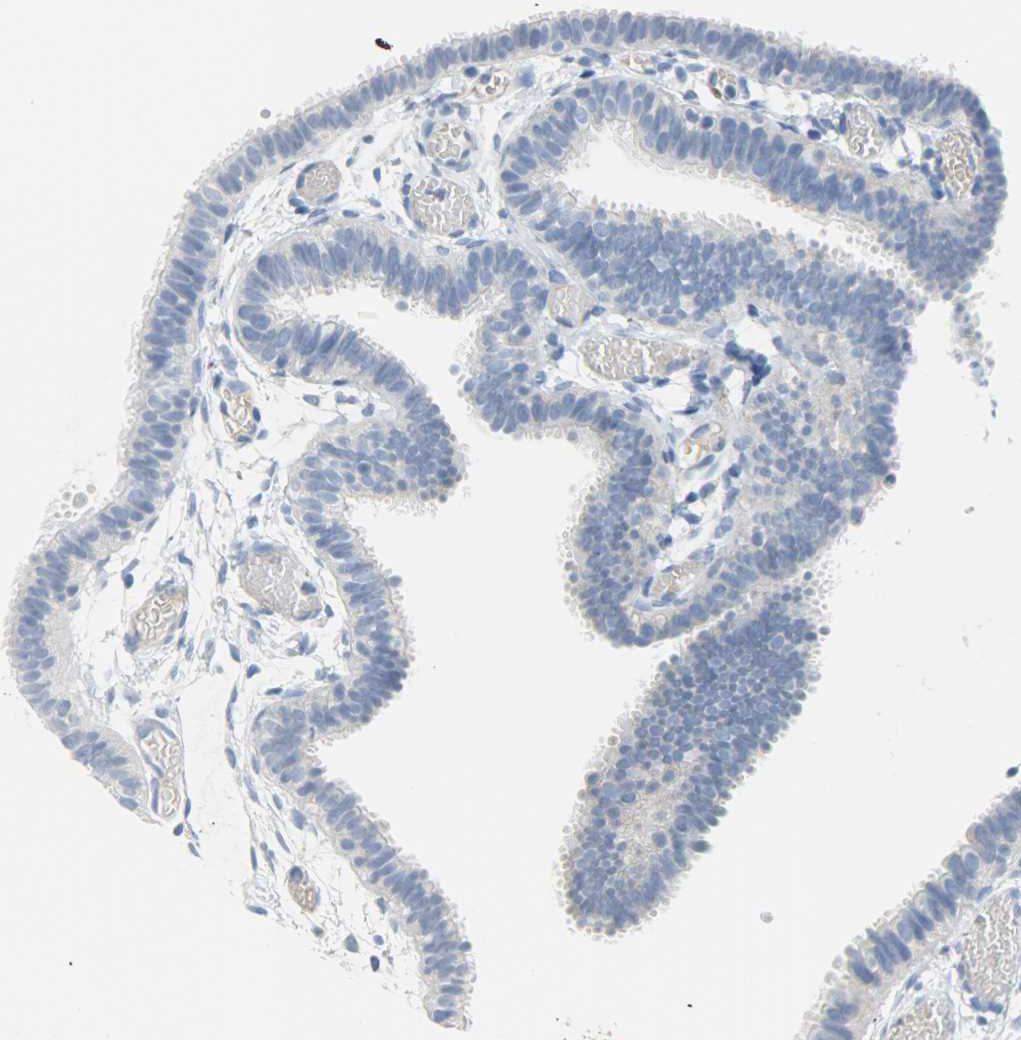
{"staining": {"intensity": "negative", "quantity": "none", "location": "none"}, "tissue": "fallopian tube", "cell_type": "Glandular cells", "image_type": "normal", "snomed": [{"axis": "morphology", "description": "Normal tissue, NOS"}, {"axis": "topography", "description": "Fallopian tube"}], "caption": "Immunohistochemistry (IHC) of normal fallopian tube displays no staining in glandular cells.", "gene": "CA3", "patient": {"sex": "female", "age": 29}}